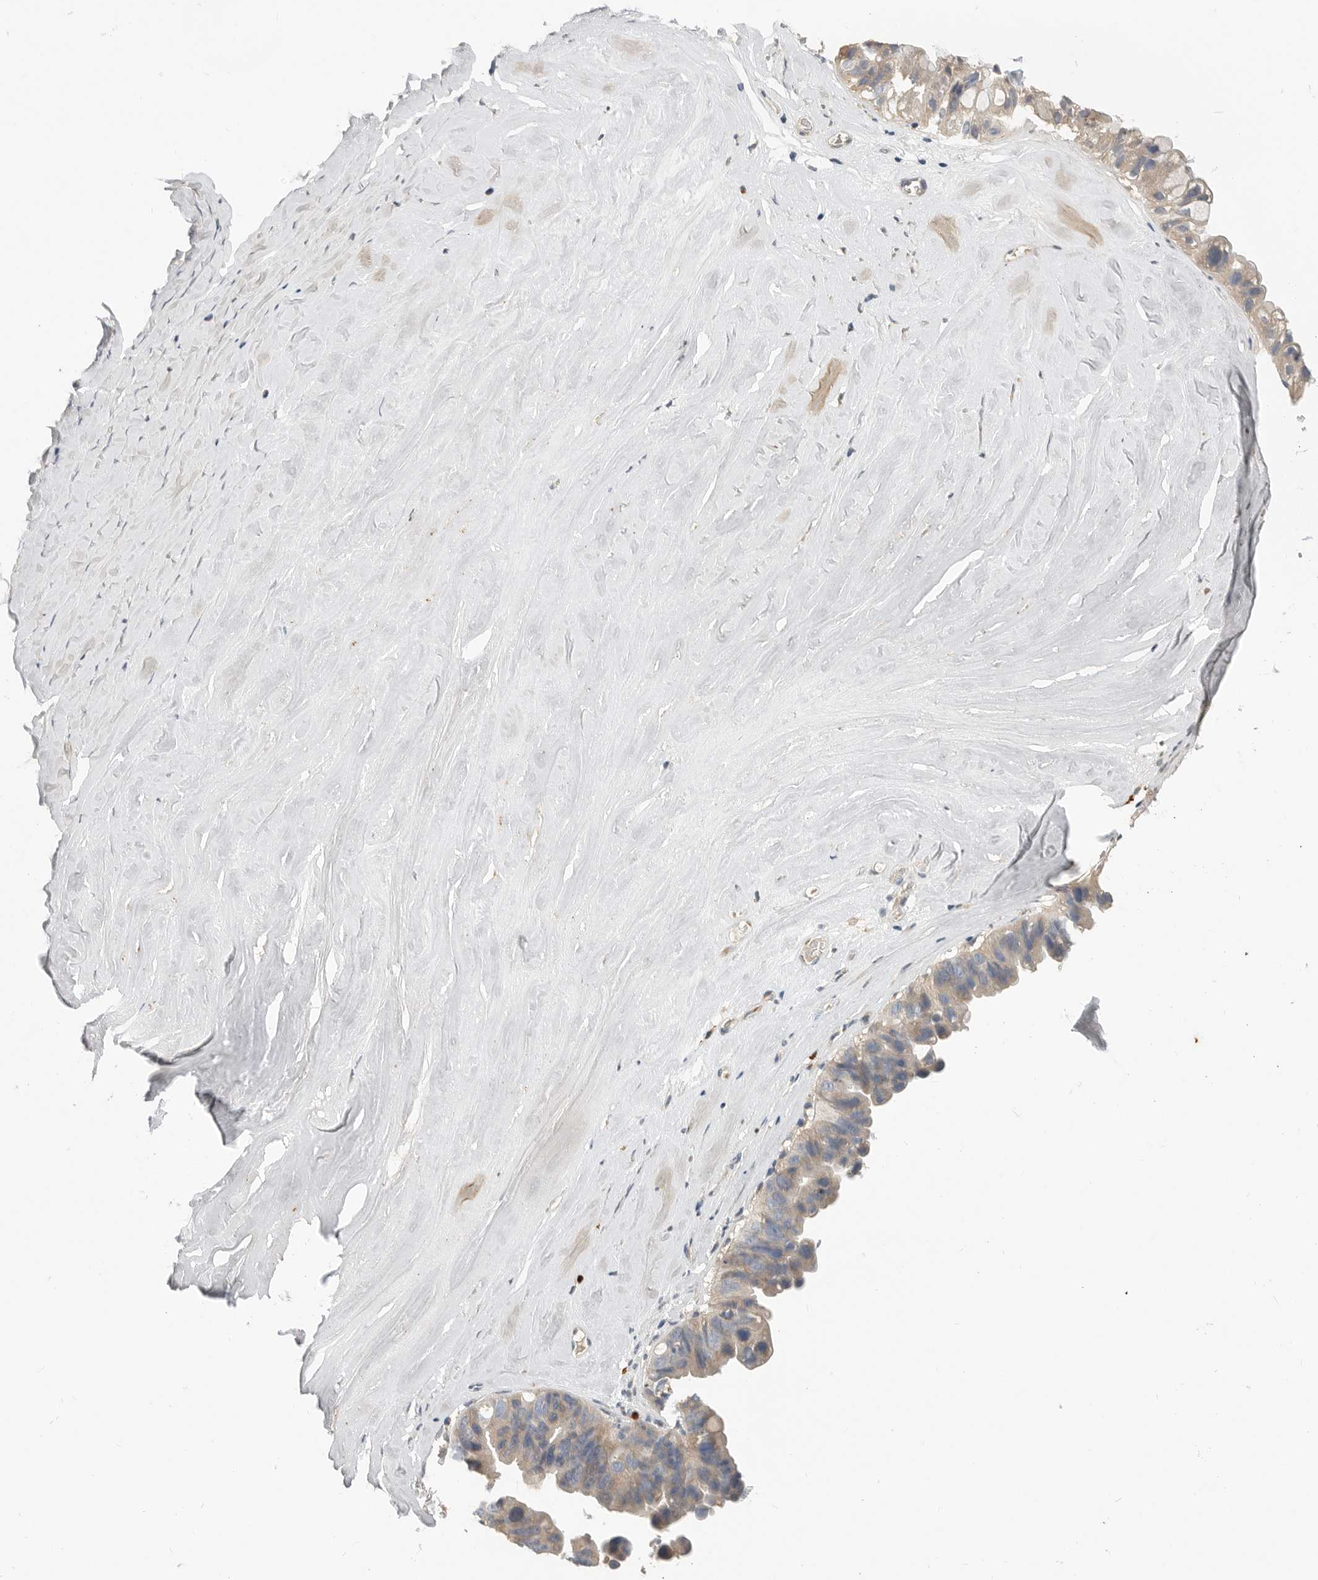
{"staining": {"intensity": "weak", "quantity": ">75%", "location": "cytoplasmic/membranous"}, "tissue": "ovarian cancer", "cell_type": "Tumor cells", "image_type": "cancer", "snomed": [{"axis": "morphology", "description": "Cystadenocarcinoma, mucinous, NOS"}, {"axis": "topography", "description": "Ovary"}], "caption": "Immunohistochemistry of ovarian cancer exhibits low levels of weak cytoplasmic/membranous staining in approximately >75% of tumor cells. Using DAB (3,3'-diaminobenzidine) (brown) and hematoxylin (blue) stains, captured at high magnification using brightfield microscopy.", "gene": "LTBR", "patient": {"sex": "female", "age": 61}}